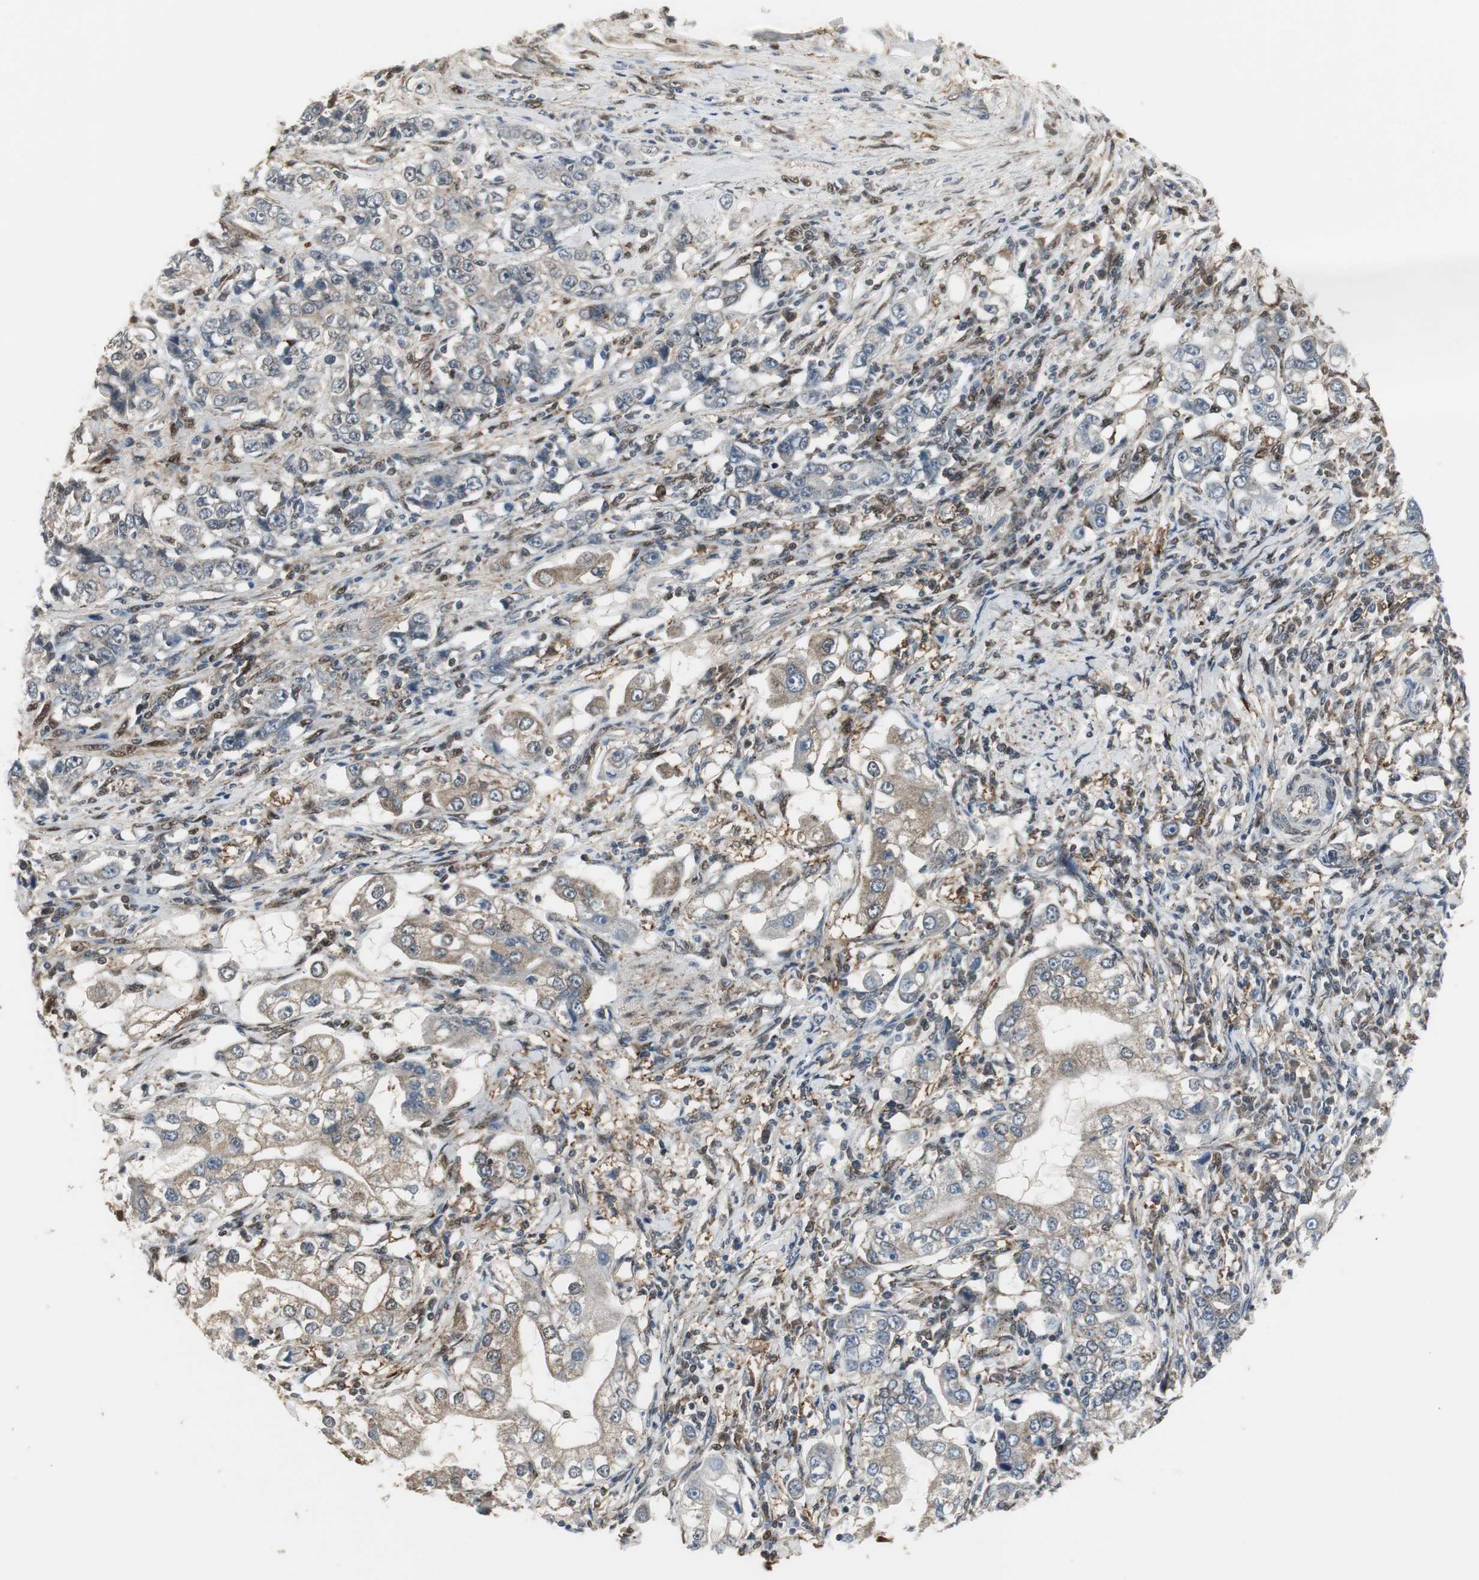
{"staining": {"intensity": "moderate", "quantity": "<25%", "location": "cytoplasmic/membranous"}, "tissue": "stomach cancer", "cell_type": "Tumor cells", "image_type": "cancer", "snomed": [{"axis": "morphology", "description": "Adenocarcinoma, NOS"}, {"axis": "topography", "description": "Stomach, lower"}], "caption": "Protein staining by immunohistochemistry demonstrates moderate cytoplasmic/membranous staining in approximately <25% of tumor cells in stomach adenocarcinoma. (Brightfield microscopy of DAB IHC at high magnification).", "gene": "PLIN3", "patient": {"sex": "female", "age": 72}}